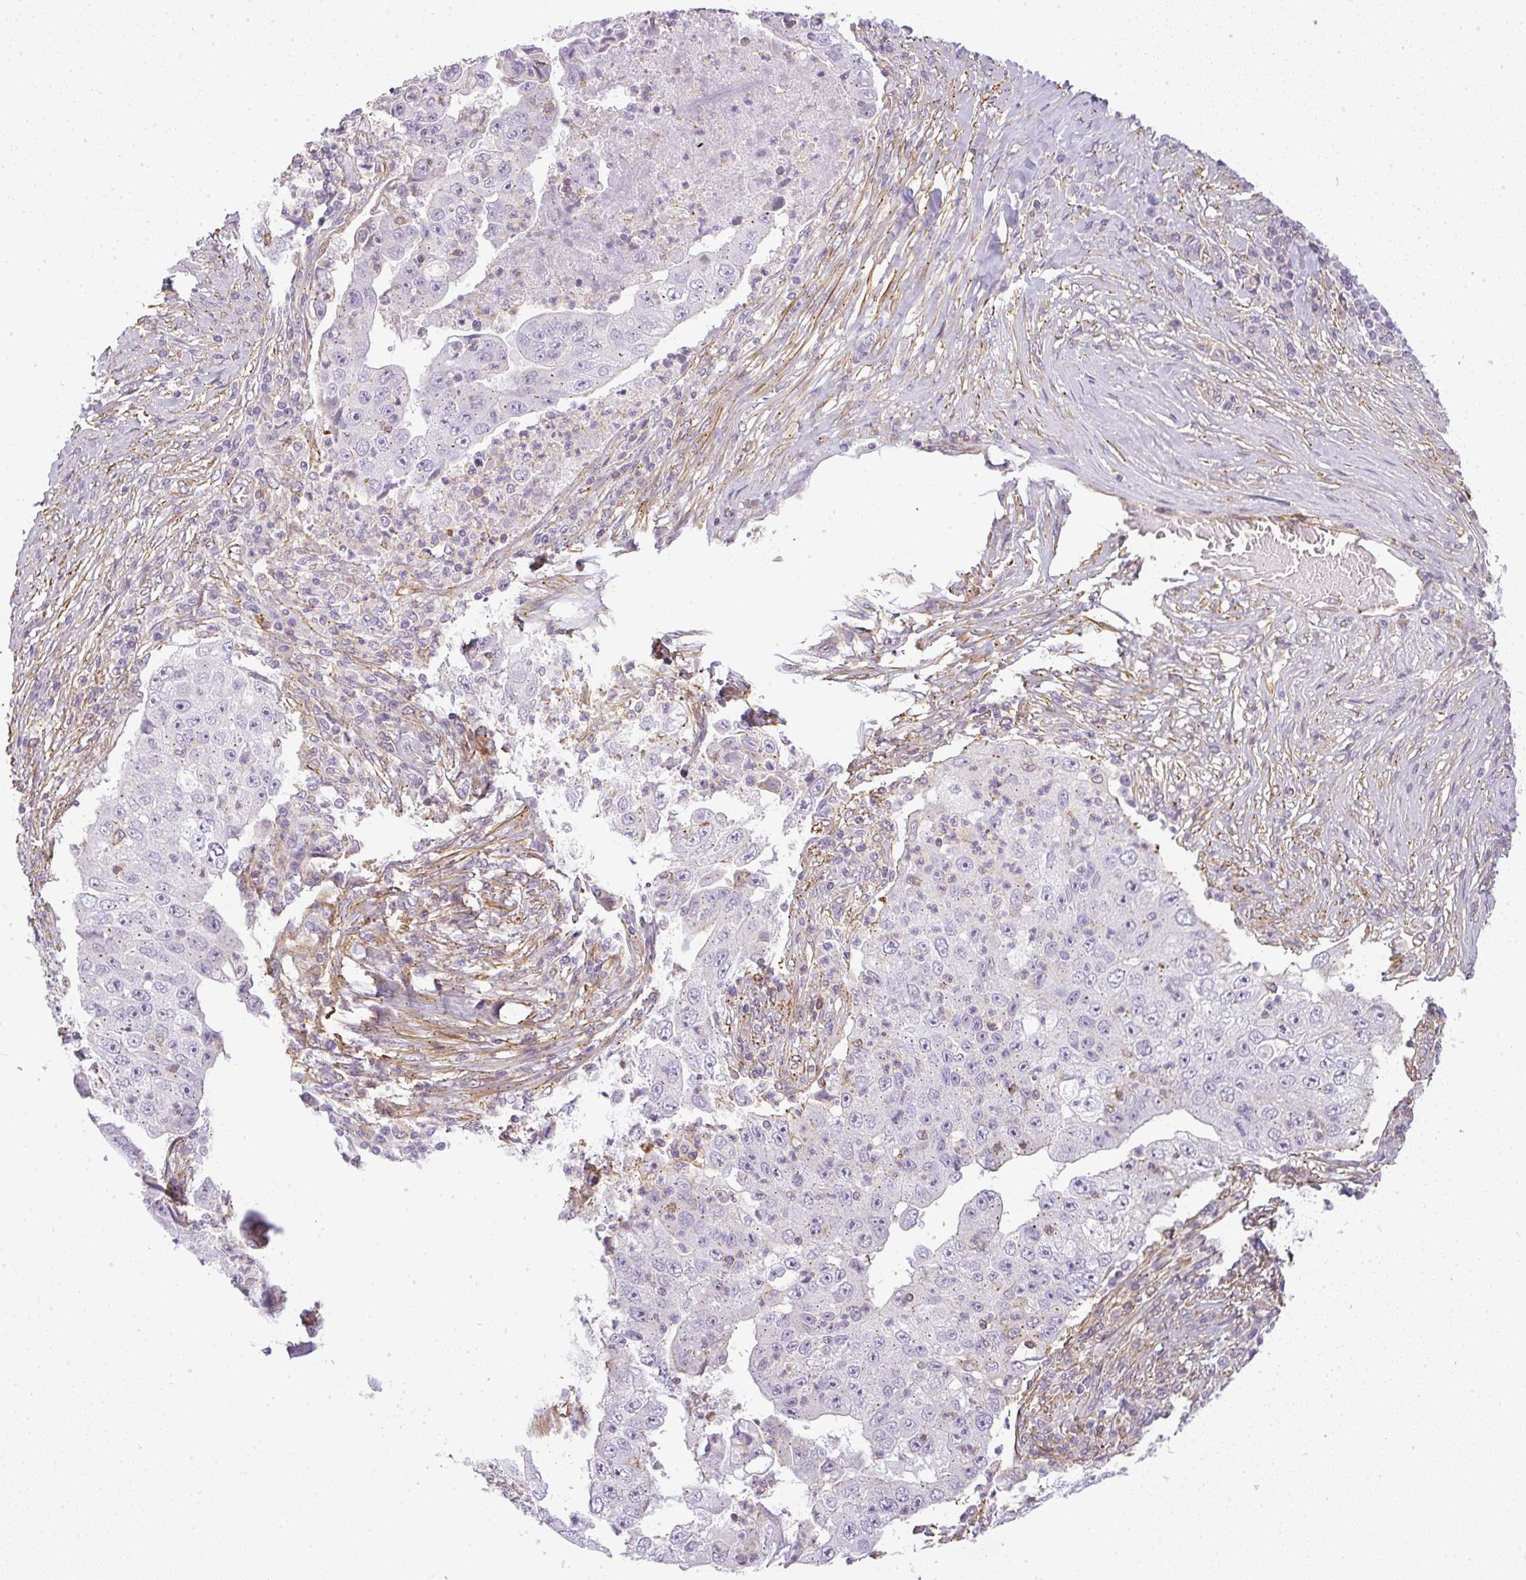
{"staining": {"intensity": "negative", "quantity": "none", "location": "none"}, "tissue": "lung cancer", "cell_type": "Tumor cells", "image_type": "cancer", "snomed": [{"axis": "morphology", "description": "Squamous cell carcinoma, NOS"}, {"axis": "topography", "description": "Lung"}], "caption": "Photomicrograph shows no protein expression in tumor cells of lung cancer (squamous cell carcinoma) tissue.", "gene": "SULF1", "patient": {"sex": "male", "age": 64}}